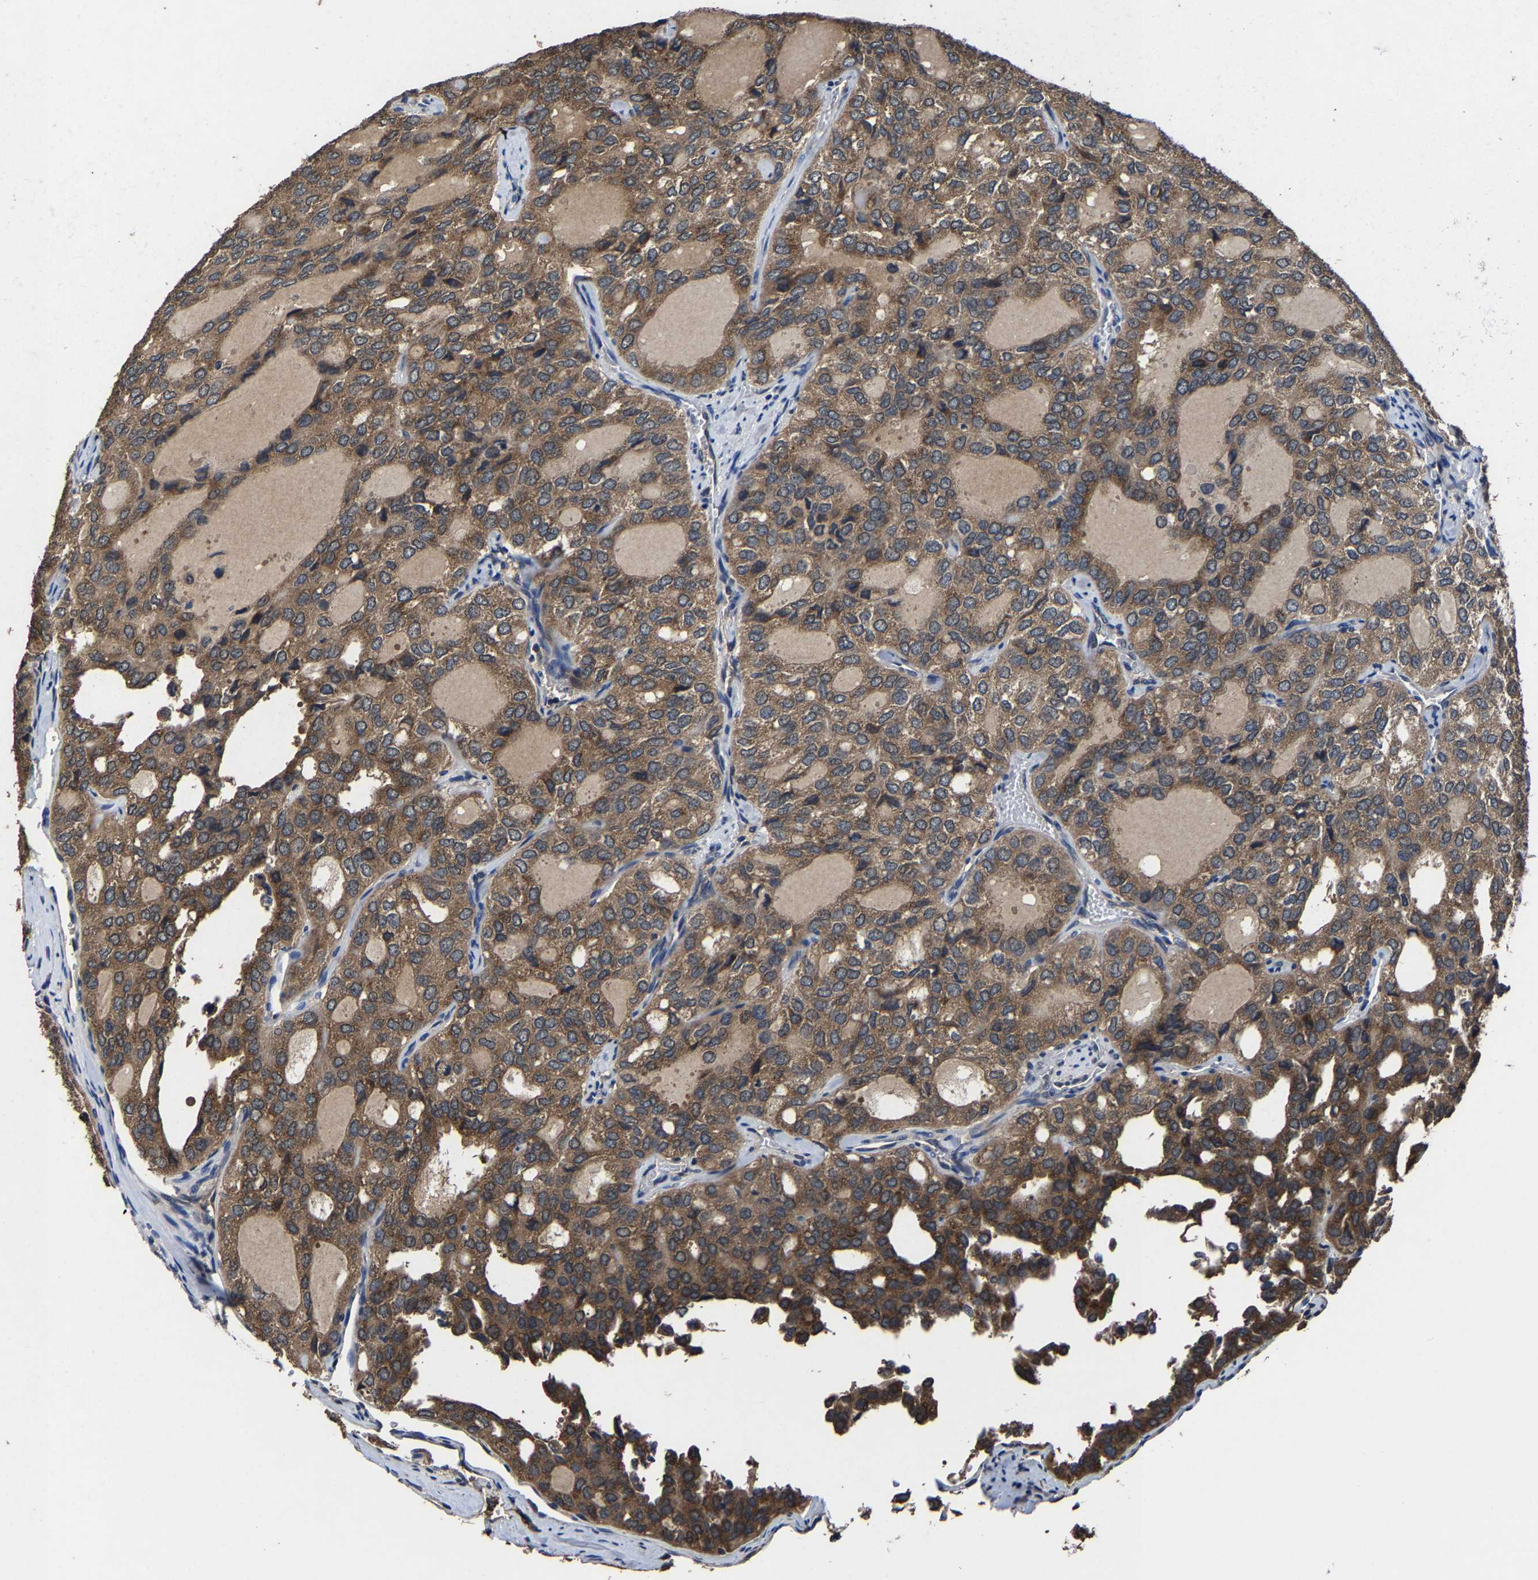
{"staining": {"intensity": "moderate", "quantity": ">75%", "location": "cytoplasmic/membranous"}, "tissue": "thyroid cancer", "cell_type": "Tumor cells", "image_type": "cancer", "snomed": [{"axis": "morphology", "description": "Follicular adenoma carcinoma, NOS"}, {"axis": "topography", "description": "Thyroid gland"}], "caption": "Thyroid cancer (follicular adenoma carcinoma) stained with IHC displays moderate cytoplasmic/membranous expression in approximately >75% of tumor cells.", "gene": "EBAG9", "patient": {"sex": "male", "age": 75}}